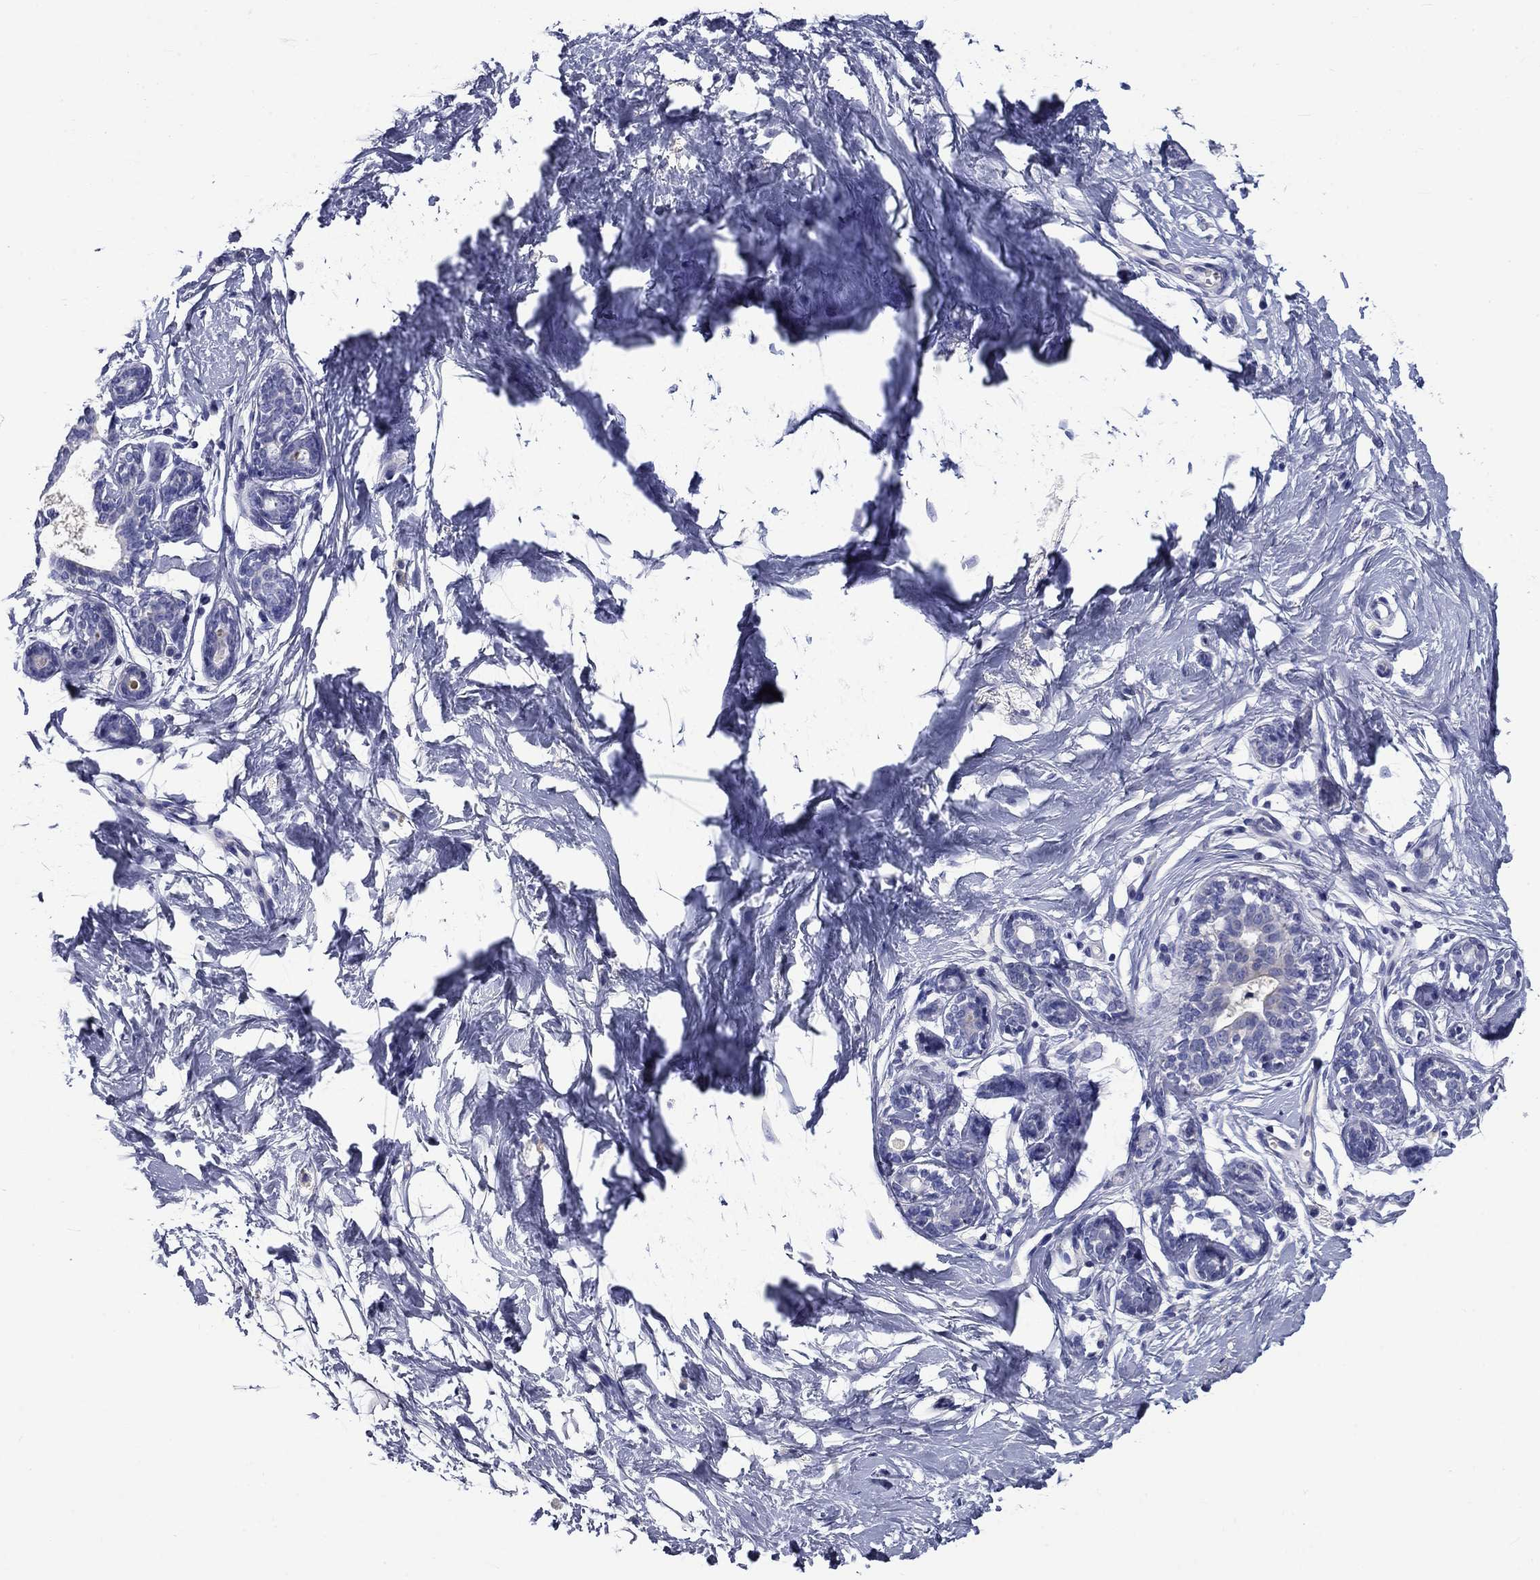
{"staining": {"intensity": "negative", "quantity": "none", "location": "none"}, "tissue": "breast", "cell_type": "Adipocytes", "image_type": "normal", "snomed": [{"axis": "morphology", "description": "Normal tissue, NOS"}, {"axis": "topography", "description": "Breast"}], "caption": "High magnification brightfield microscopy of normal breast stained with DAB (3,3'-diaminobenzidine) (brown) and counterstained with hematoxylin (blue): adipocytes show no significant expression.", "gene": "CNDP1", "patient": {"sex": "female", "age": 37}}